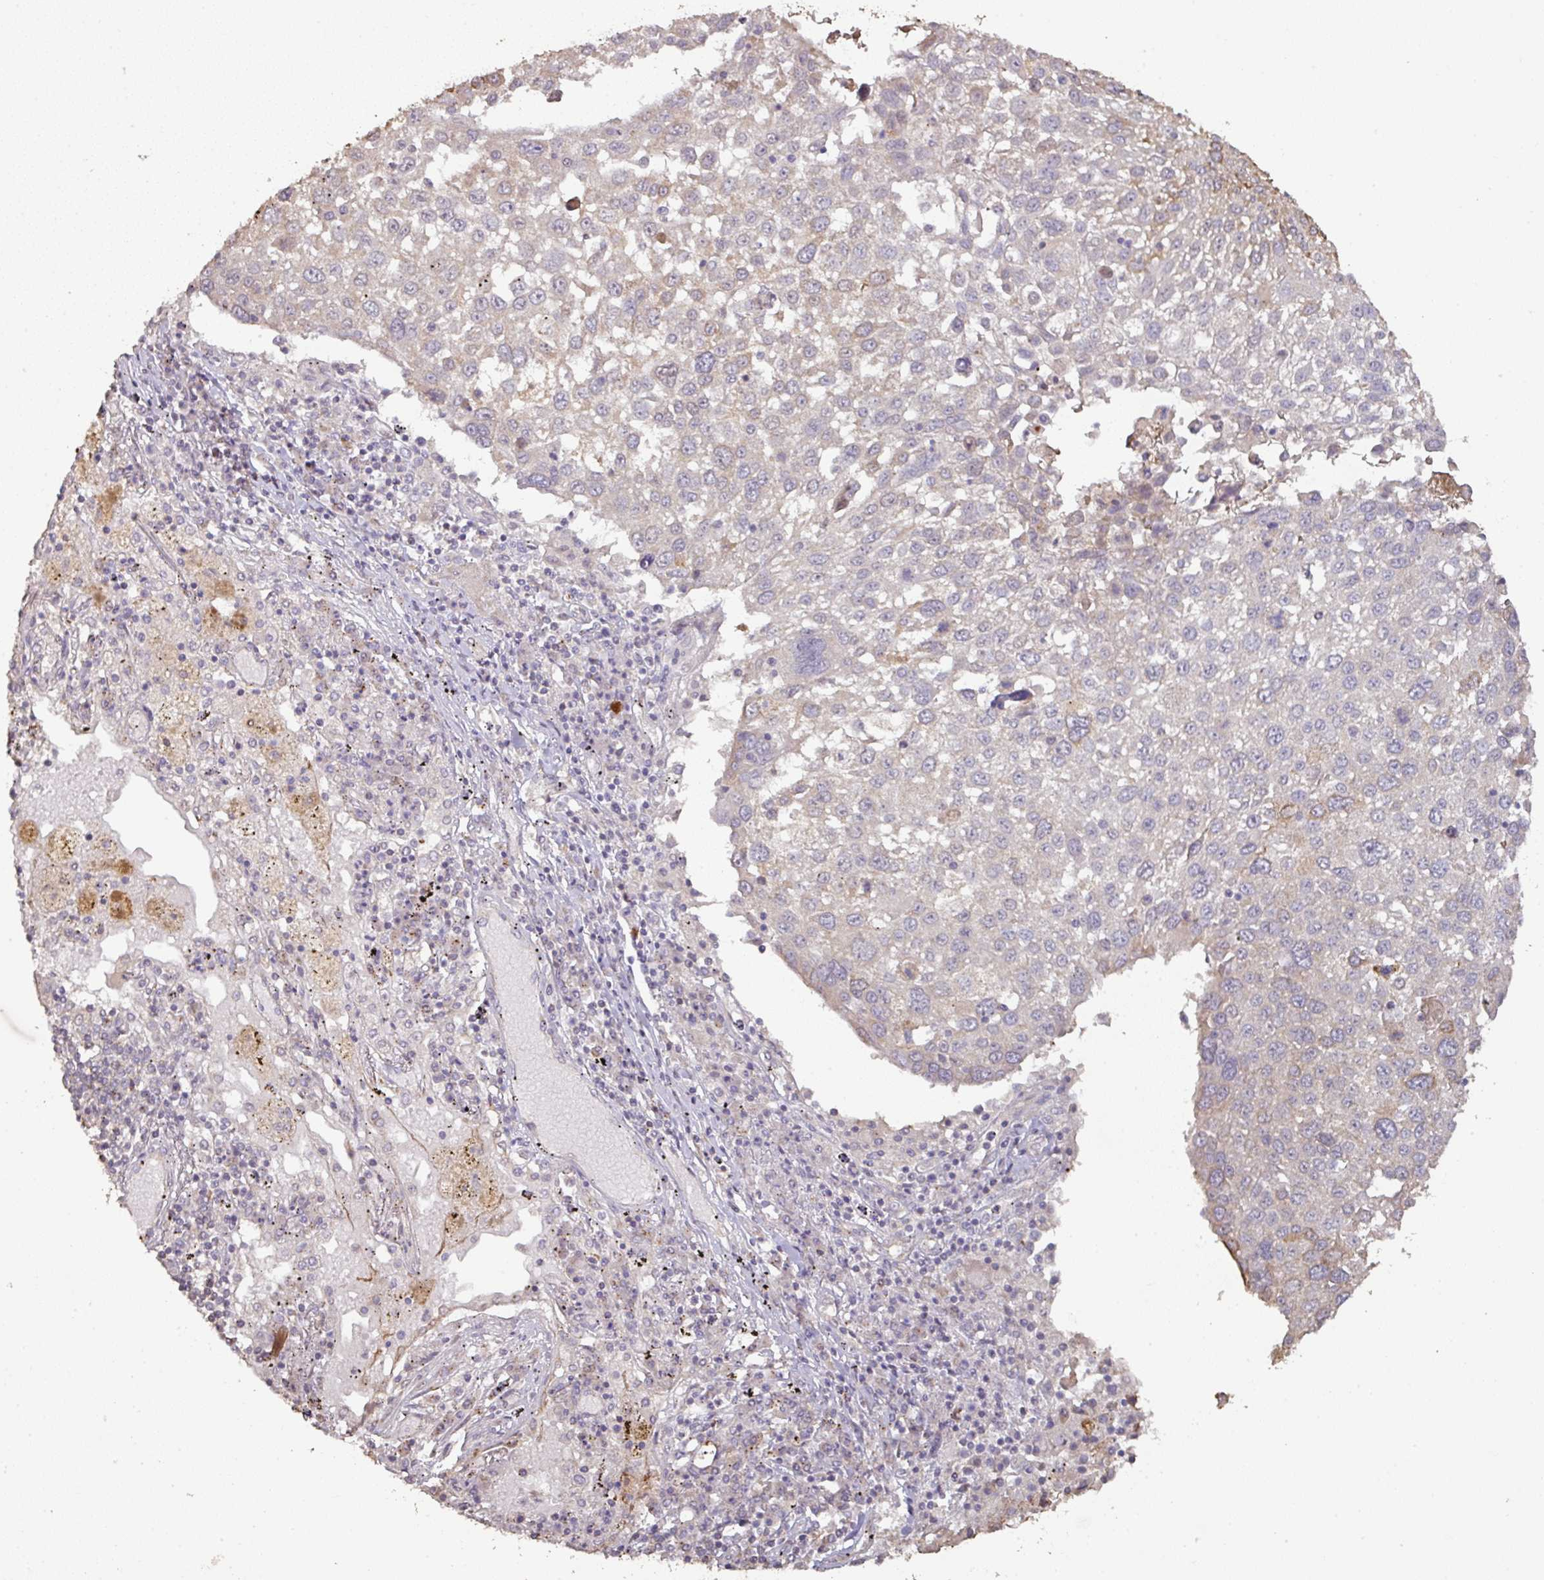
{"staining": {"intensity": "negative", "quantity": "none", "location": "none"}, "tissue": "lung cancer", "cell_type": "Tumor cells", "image_type": "cancer", "snomed": [{"axis": "morphology", "description": "Squamous cell carcinoma, NOS"}, {"axis": "topography", "description": "Lung"}], "caption": "A histopathology image of lung cancer stained for a protein shows no brown staining in tumor cells.", "gene": "CXCR5", "patient": {"sex": "male", "age": 65}}